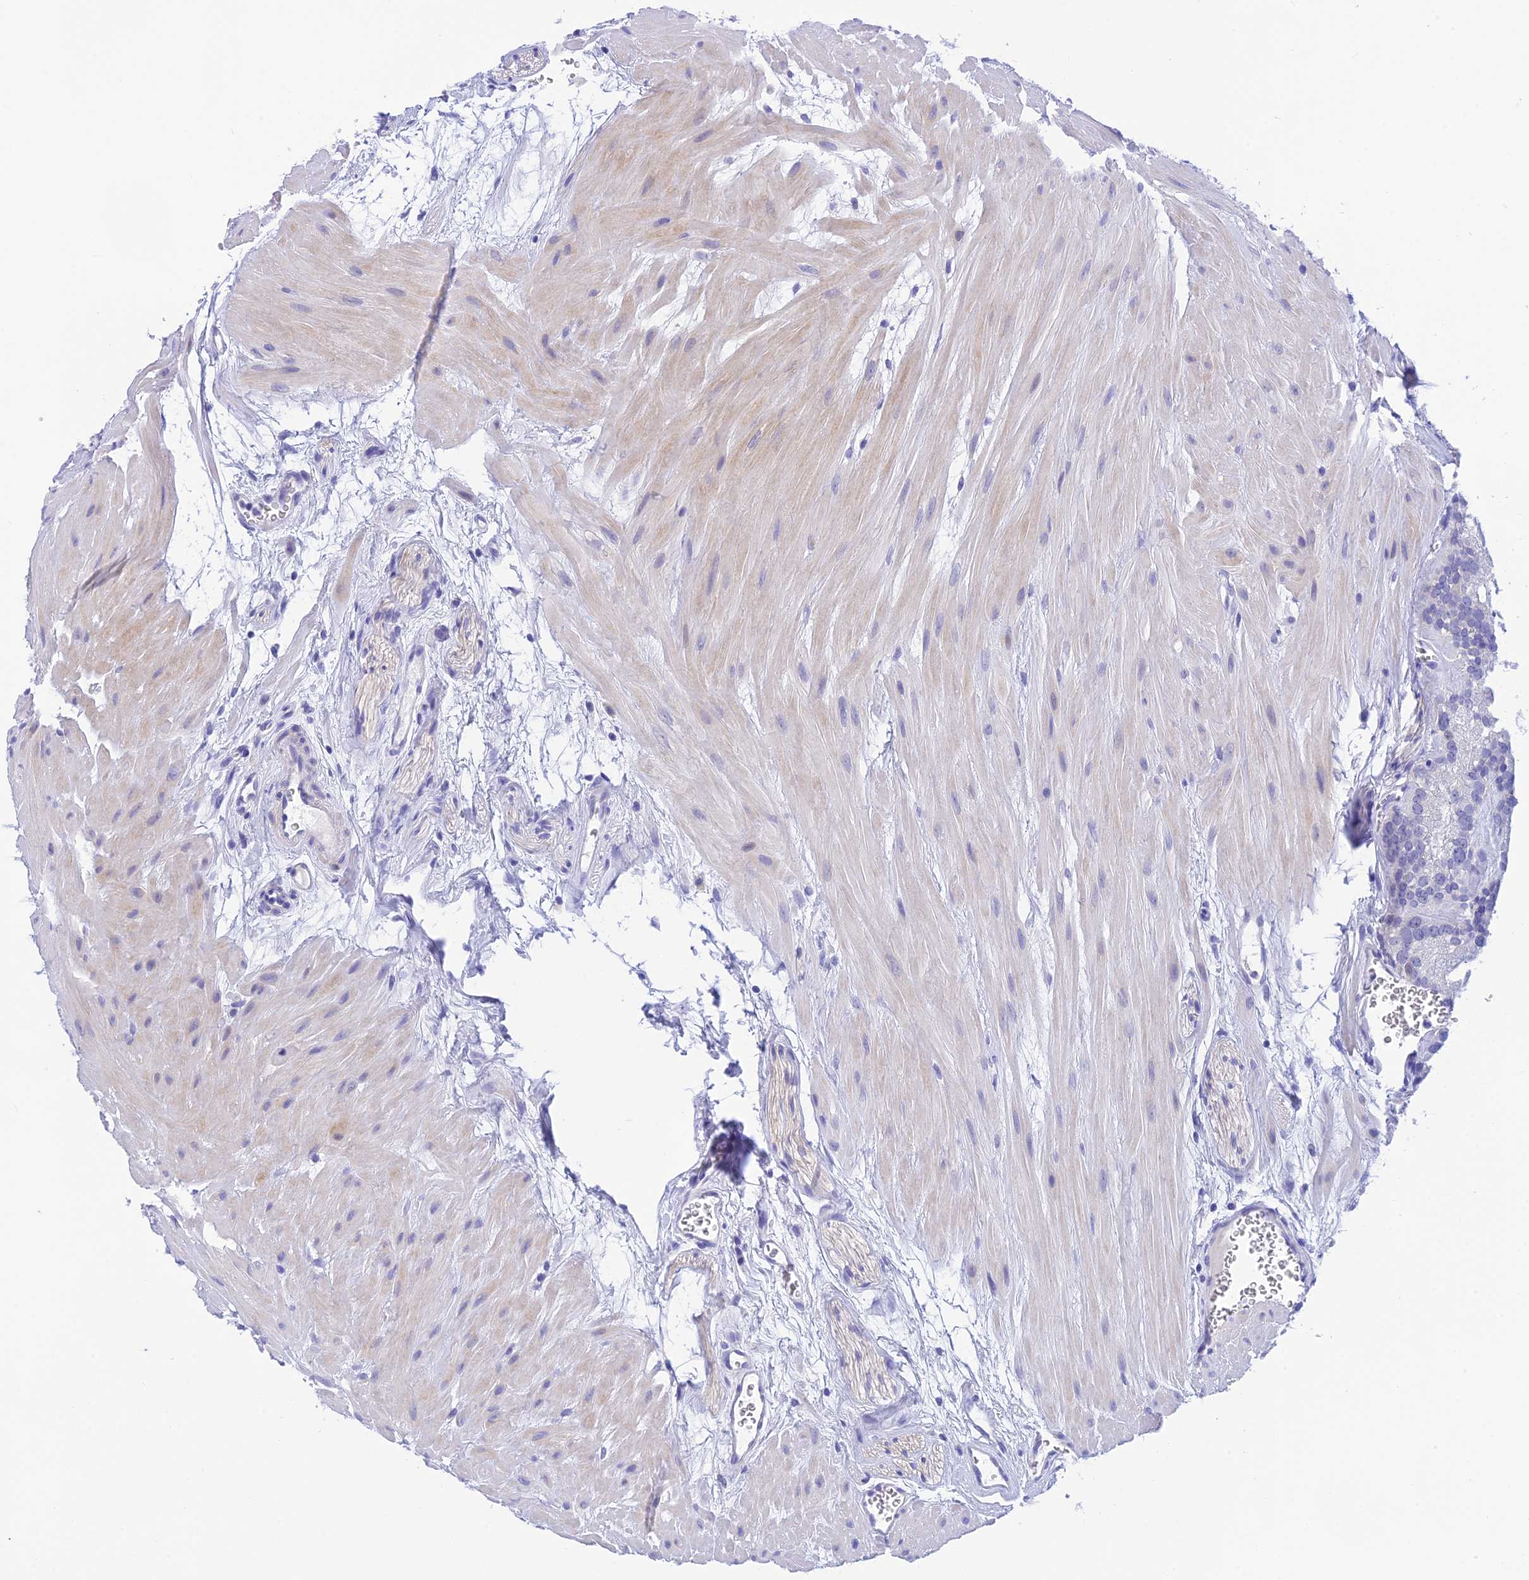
{"staining": {"intensity": "negative", "quantity": "none", "location": "none"}, "tissue": "seminal vesicle", "cell_type": "Glandular cells", "image_type": "normal", "snomed": [{"axis": "morphology", "description": "Normal tissue, NOS"}, {"axis": "topography", "description": "Prostate"}, {"axis": "topography", "description": "Seminal veicle"}], "caption": "DAB immunohistochemical staining of normal seminal vesicle demonstrates no significant positivity in glandular cells.", "gene": "KDELR3", "patient": {"sex": "male", "age": 59}}